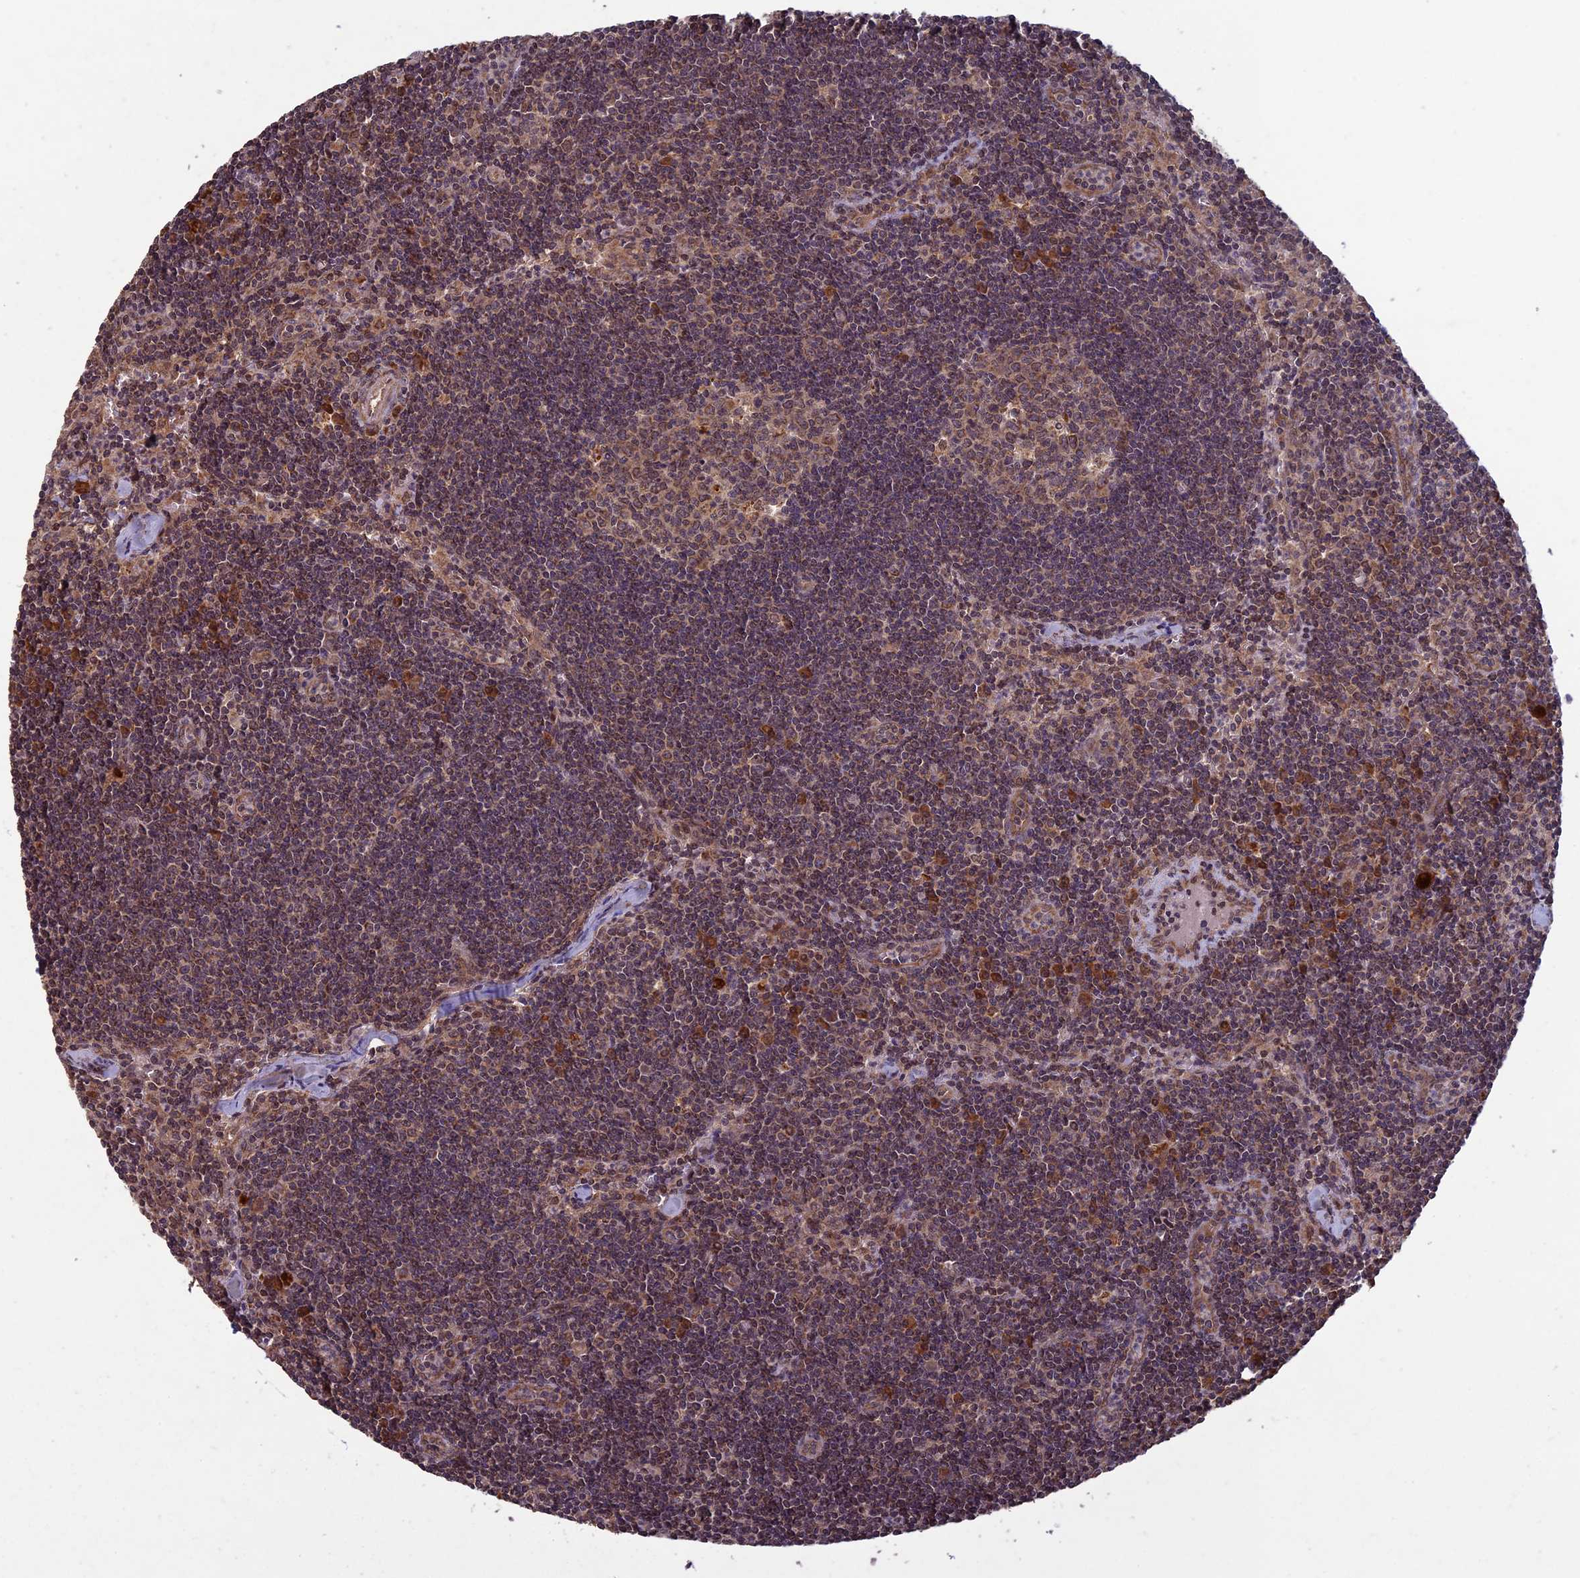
{"staining": {"intensity": "moderate", "quantity": "25%-75%", "location": "cytoplasmic/membranous"}, "tissue": "lymph node", "cell_type": "Germinal center cells", "image_type": "normal", "snomed": [{"axis": "morphology", "description": "Normal tissue, NOS"}, {"axis": "topography", "description": "Lymph node"}], "caption": "Immunohistochemical staining of unremarkable lymph node displays moderate cytoplasmic/membranous protein positivity in about 25%-75% of germinal center cells.", "gene": "RCCD1", "patient": {"sex": "female", "age": 32}}